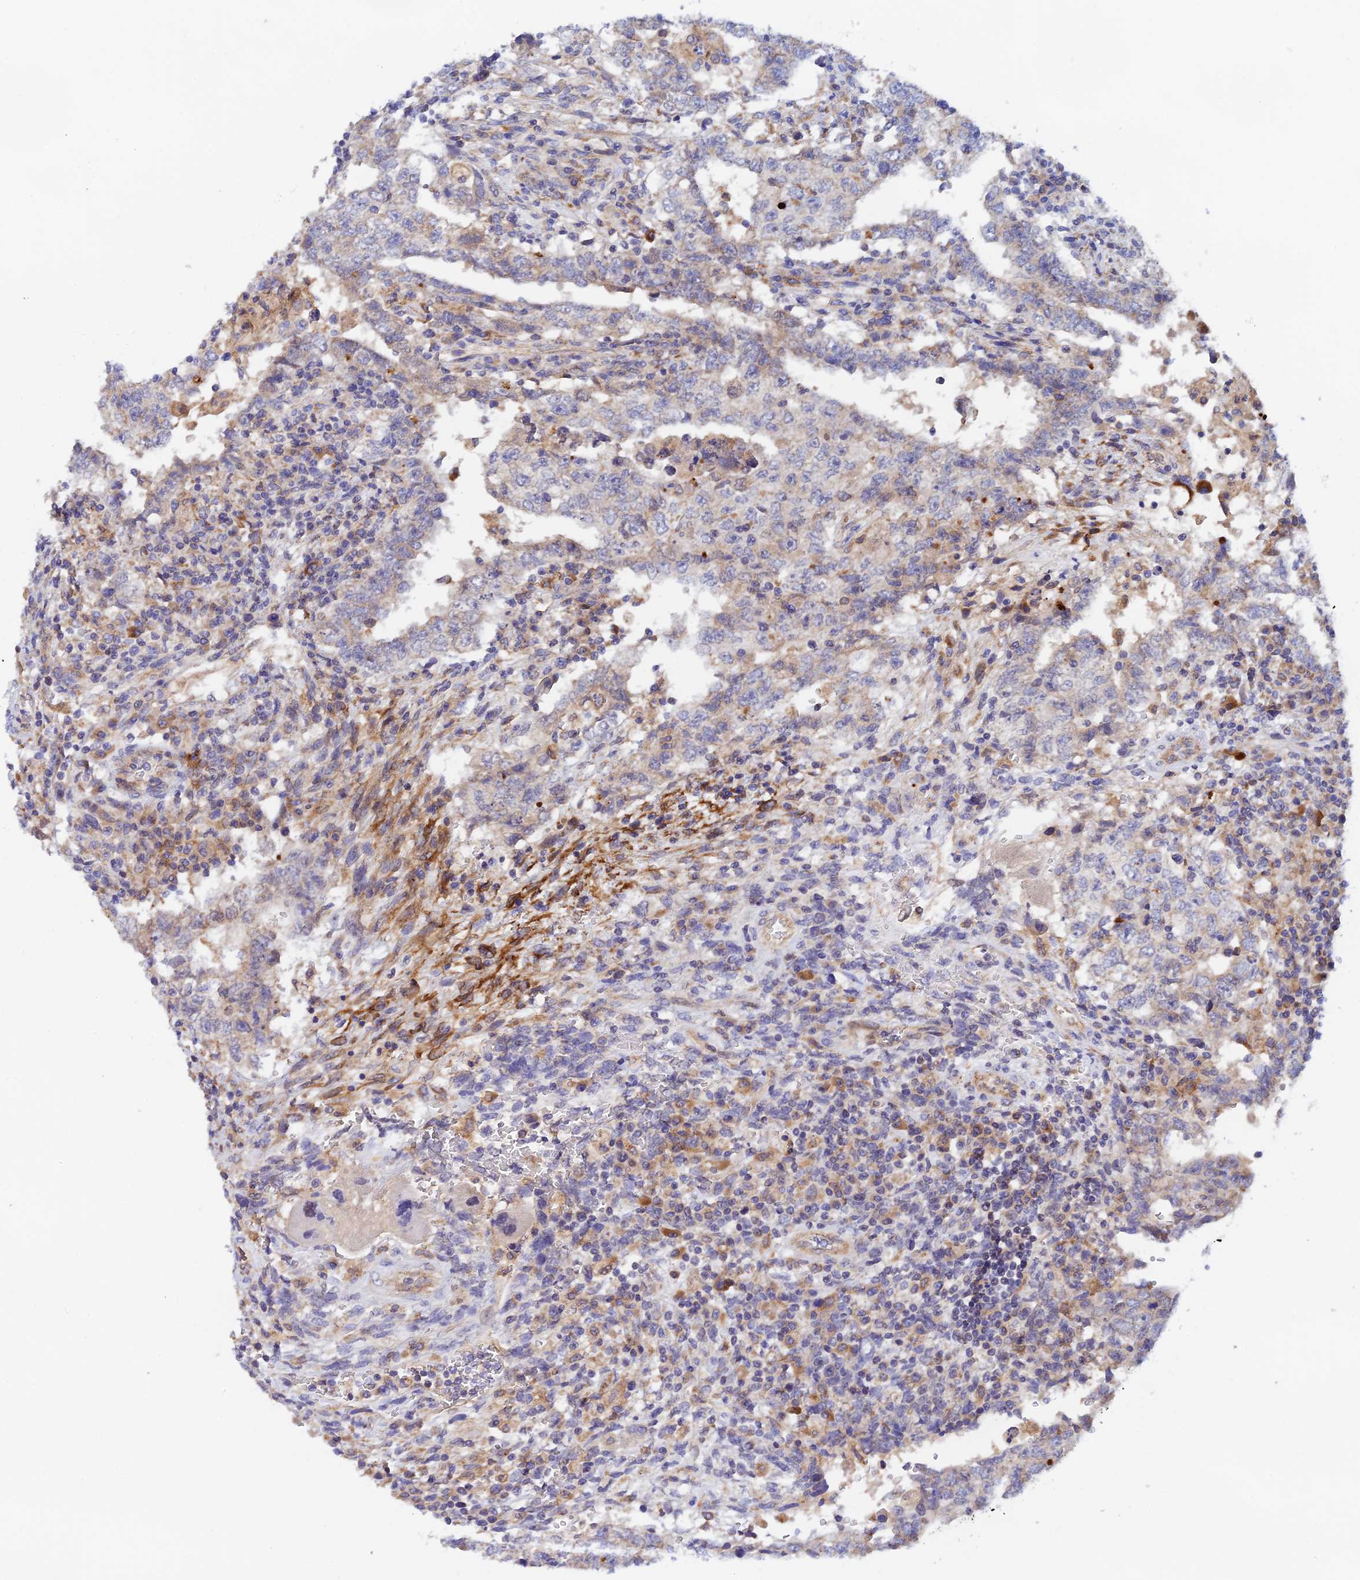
{"staining": {"intensity": "negative", "quantity": "none", "location": "none"}, "tissue": "testis cancer", "cell_type": "Tumor cells", "image_type": "cancer", "snomed": [{"axis": "morphology", "description": "Carcinoma, Embryonal, NOS"}, {"axis": "topography", "description": "Testis"}], "caption": "IHC image of neoplastic tissue: human testis embryonal carcinoma stained with DAB (3,3'-diaminobenzidine) displays no significant protein staining in tumor cells.", "gene": "RANBP6", "patient": {"sex": "male", "age": 26}}